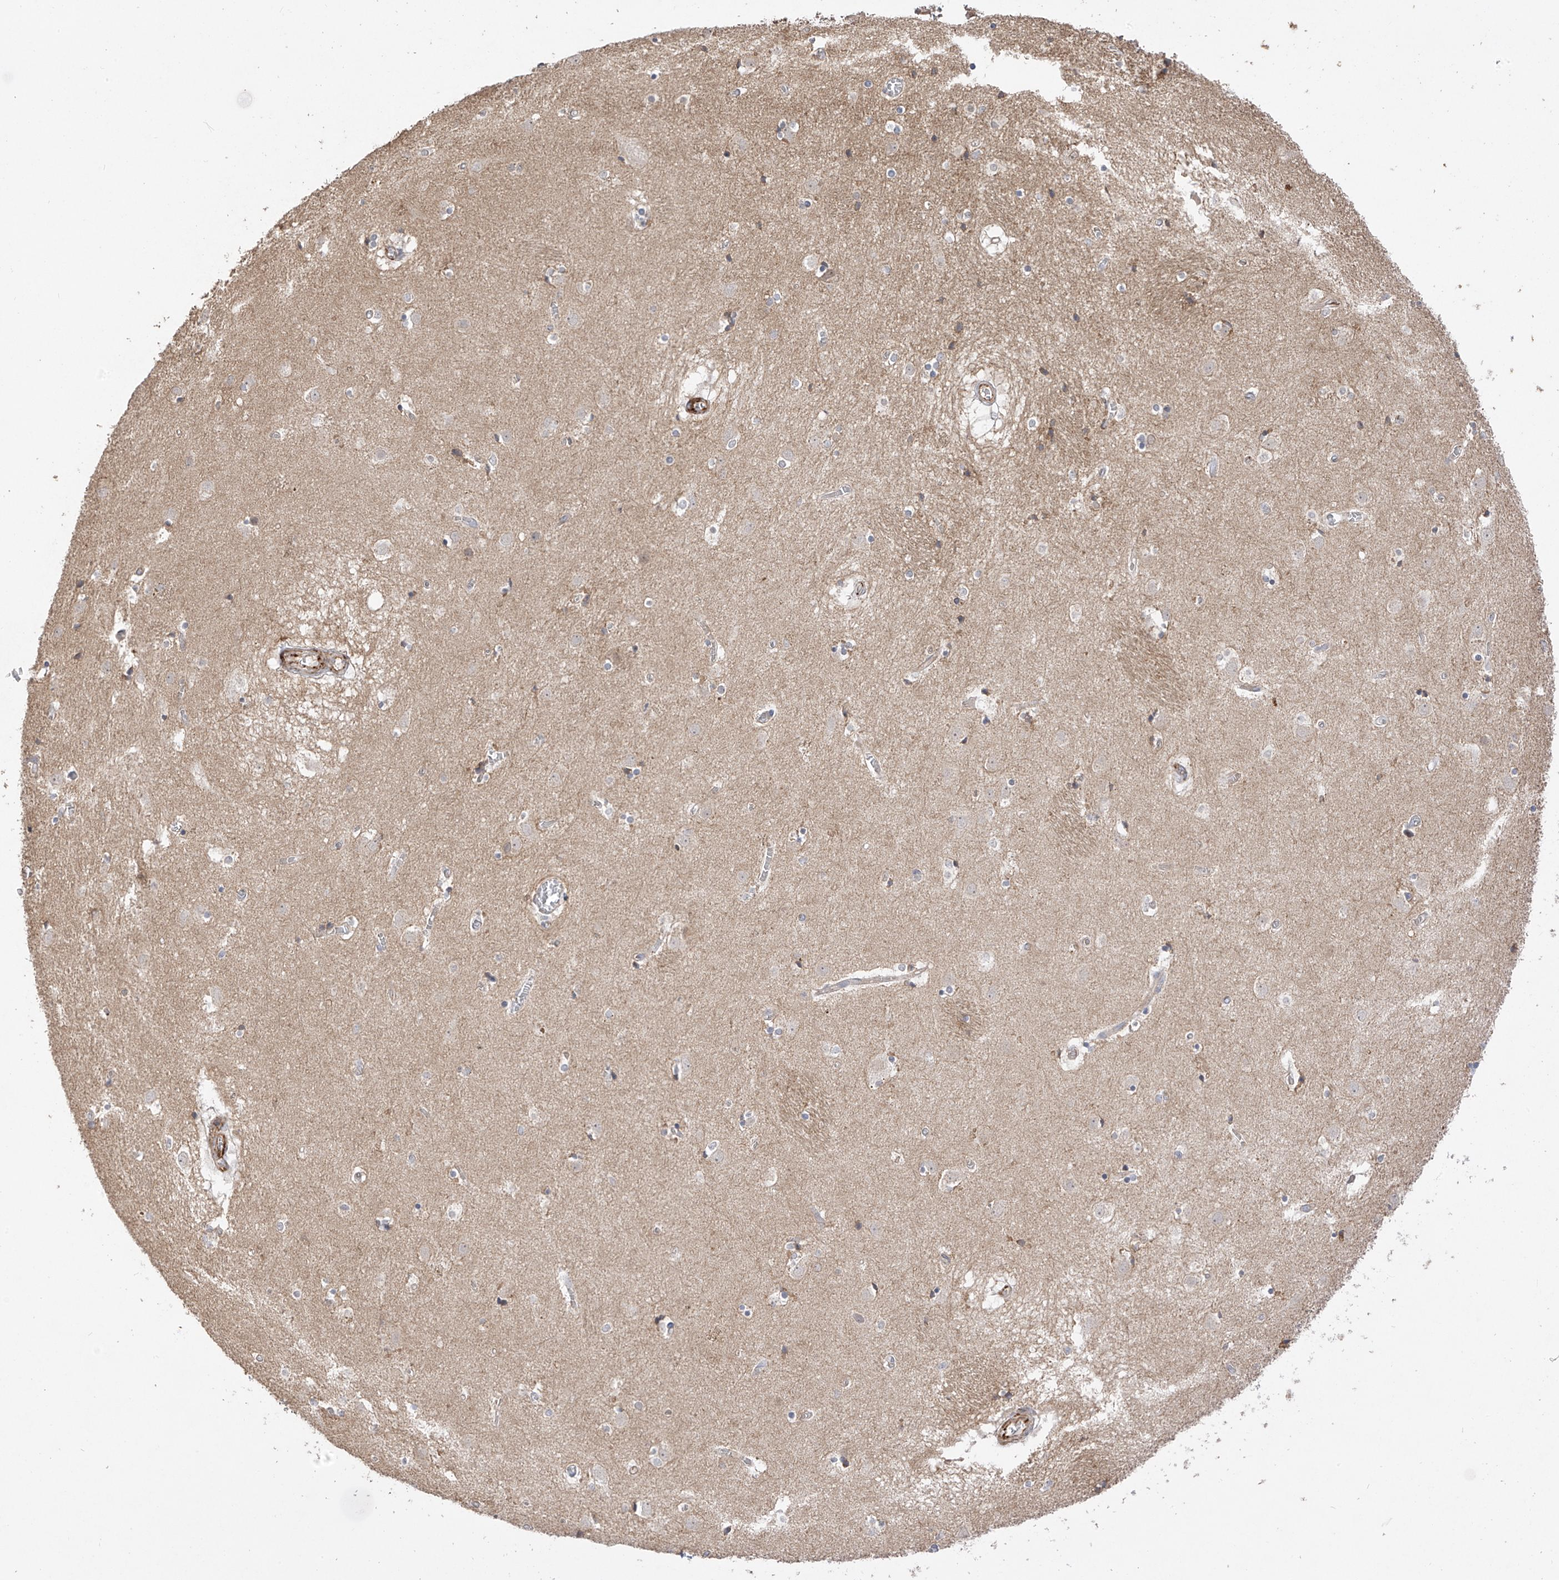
{"staining": {"intensity": "weak", "quantity": "<25%", "location": "cytoplasmic/membranous"}, "tissue": "caudate", "cell_type": "Glial cells", "image_type": "normal", "snomed": [{"axis": "morphology", "description": "Normal tissue, NOS"}, {"axis": "topography", "description": "Lateral ventricle wall"}], "caption": "High power microscopy histopathology image of an immunohistochemistry micrograph of unremarkable caudate, revealing no significant staining in glial cells.", "gene": "DCDC2", "patient": {"sex": "male", "age": 70}}